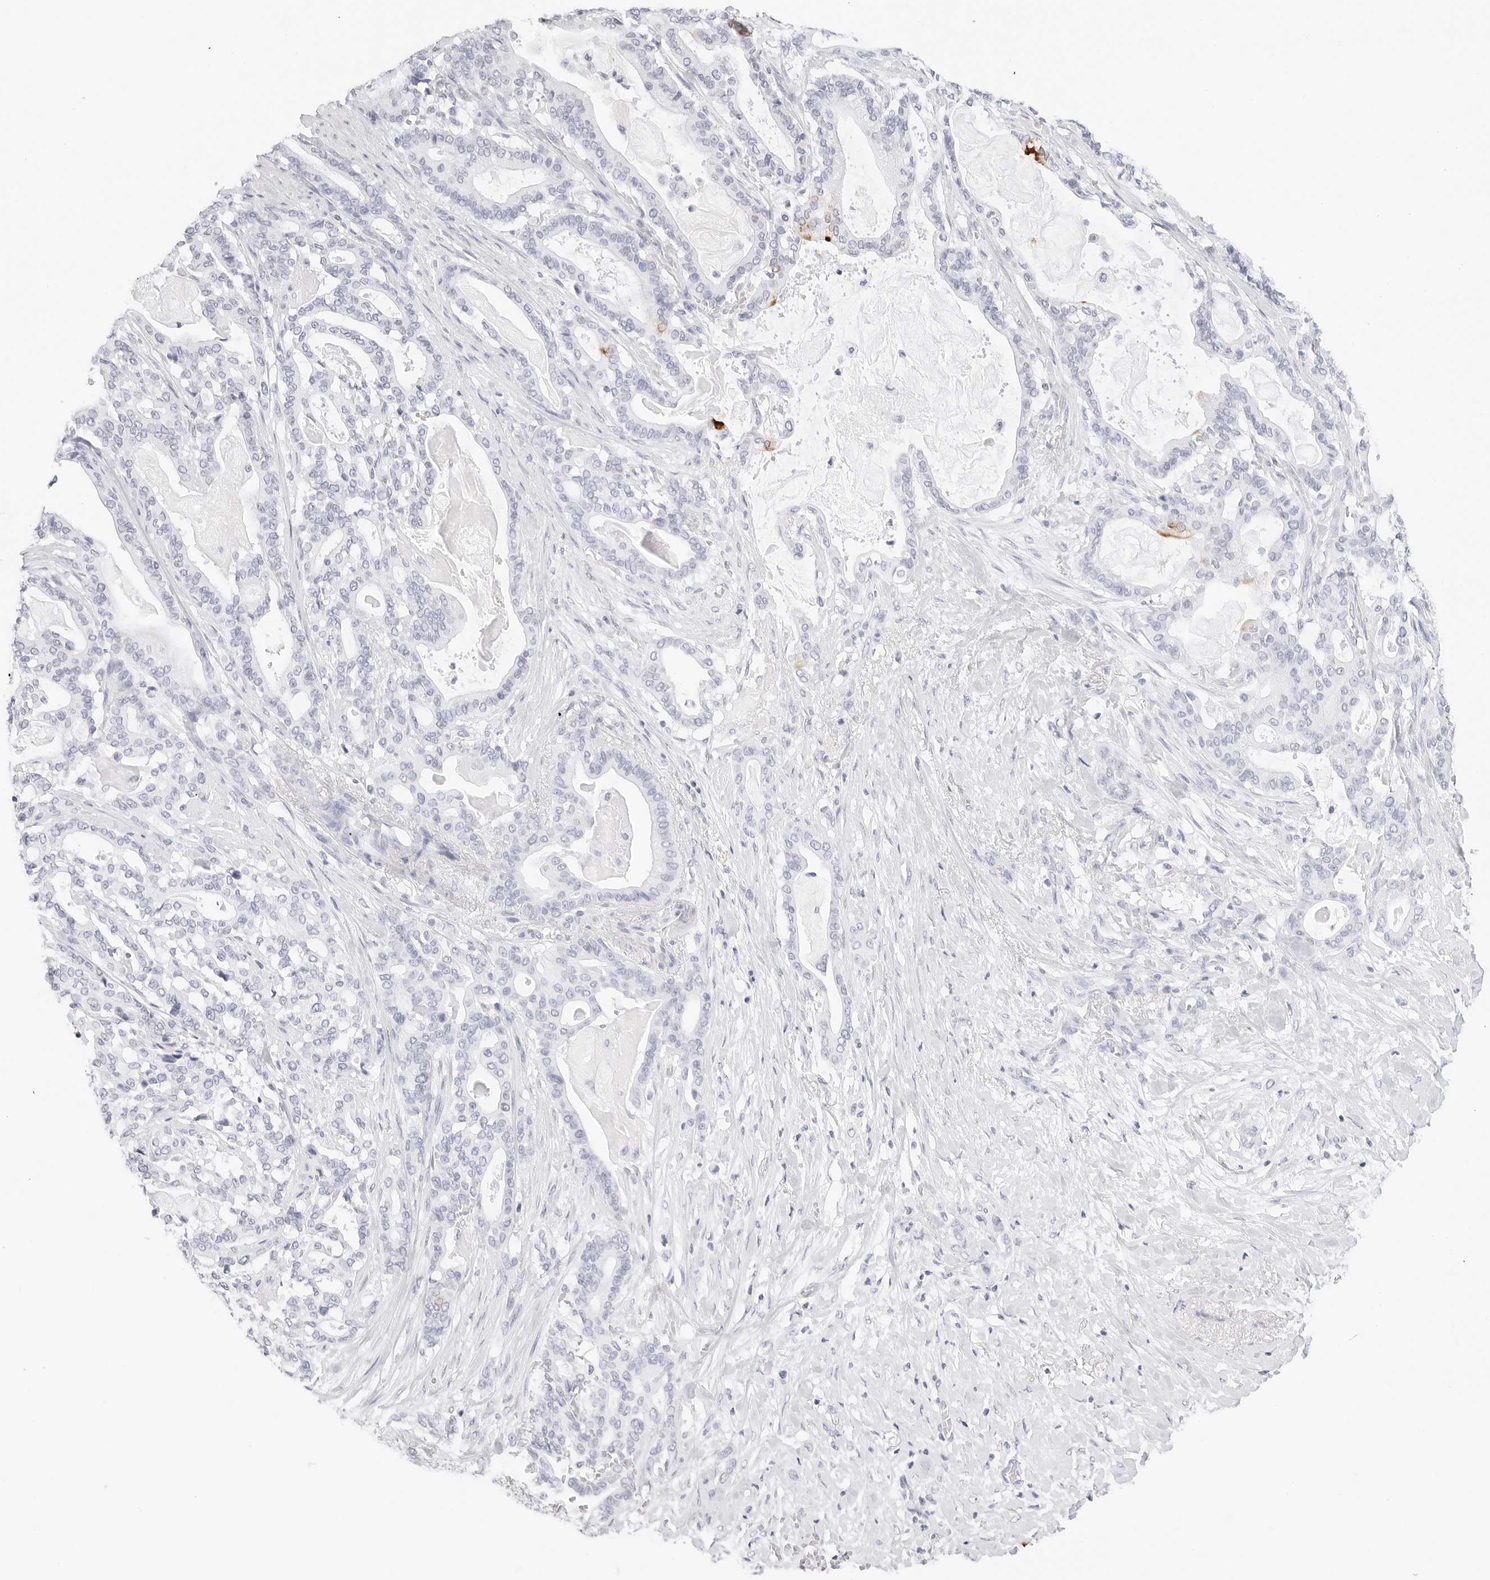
{"staining": {"intensity": "moderate", "quantity": "<25%", "location": "cytoplasmic/membranous"}, "tissue": "pancreatic cancer", "cell_type": "Tumor cells", "image_type": "cancer", "snomed": [{"axis": "morphology", "description": "Adenocarcinoma, NOS"}, {"axis": "topography", "description": "Pancreas"}], "caption": "An immunohistochemistry (IHC) photomicrograph of tumor tissue is shown. Protein staining in brown labels moderate cytoplasmic/membranous positivity in pancreatic adenocarcinoma within tumor cells.", "gene": "TFF2", "patient": {"sex": "male", "age": 63}}